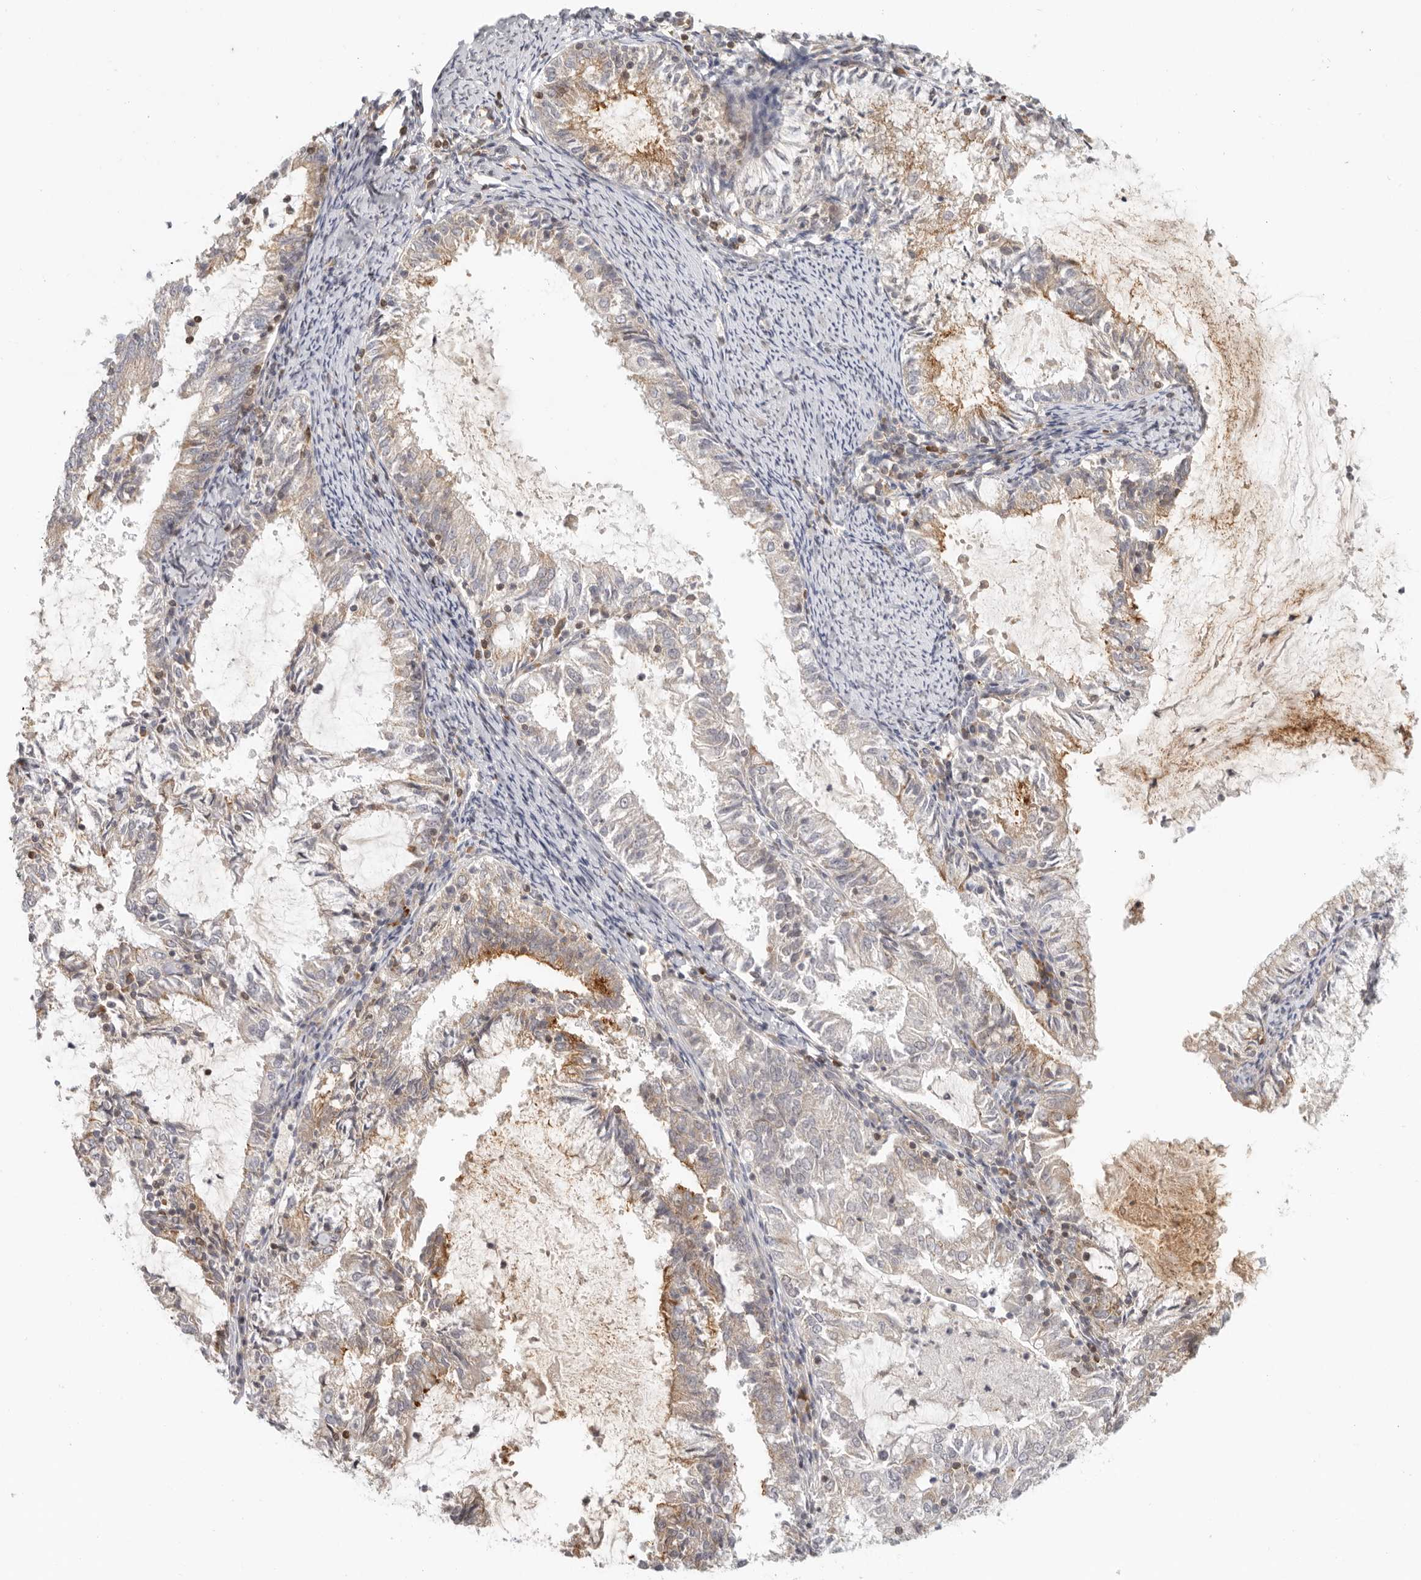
{"staining": {"intensity": "moderate", "quantity": "25%-75%", "location": "cytoplasmic/membranous"}, "tissue": "endometrial cancer", "cell_type": "Tumor cells", "image_type": "cancer", "snomed": [{"axis": "morphology", "description": "Adenocarcinoma, NOS"}, {"axis": "topography", "description": "Endometrium"}], "caption": "This is a histology image of immunohistochemistry (IHC) staining of adenocarcinoma (endometrial), which shows moderate positivity in the cytoplasmic/membranous of tumor cells.", "gene": "AHDC1", "patient": {"sex": "female", "age": 57}}